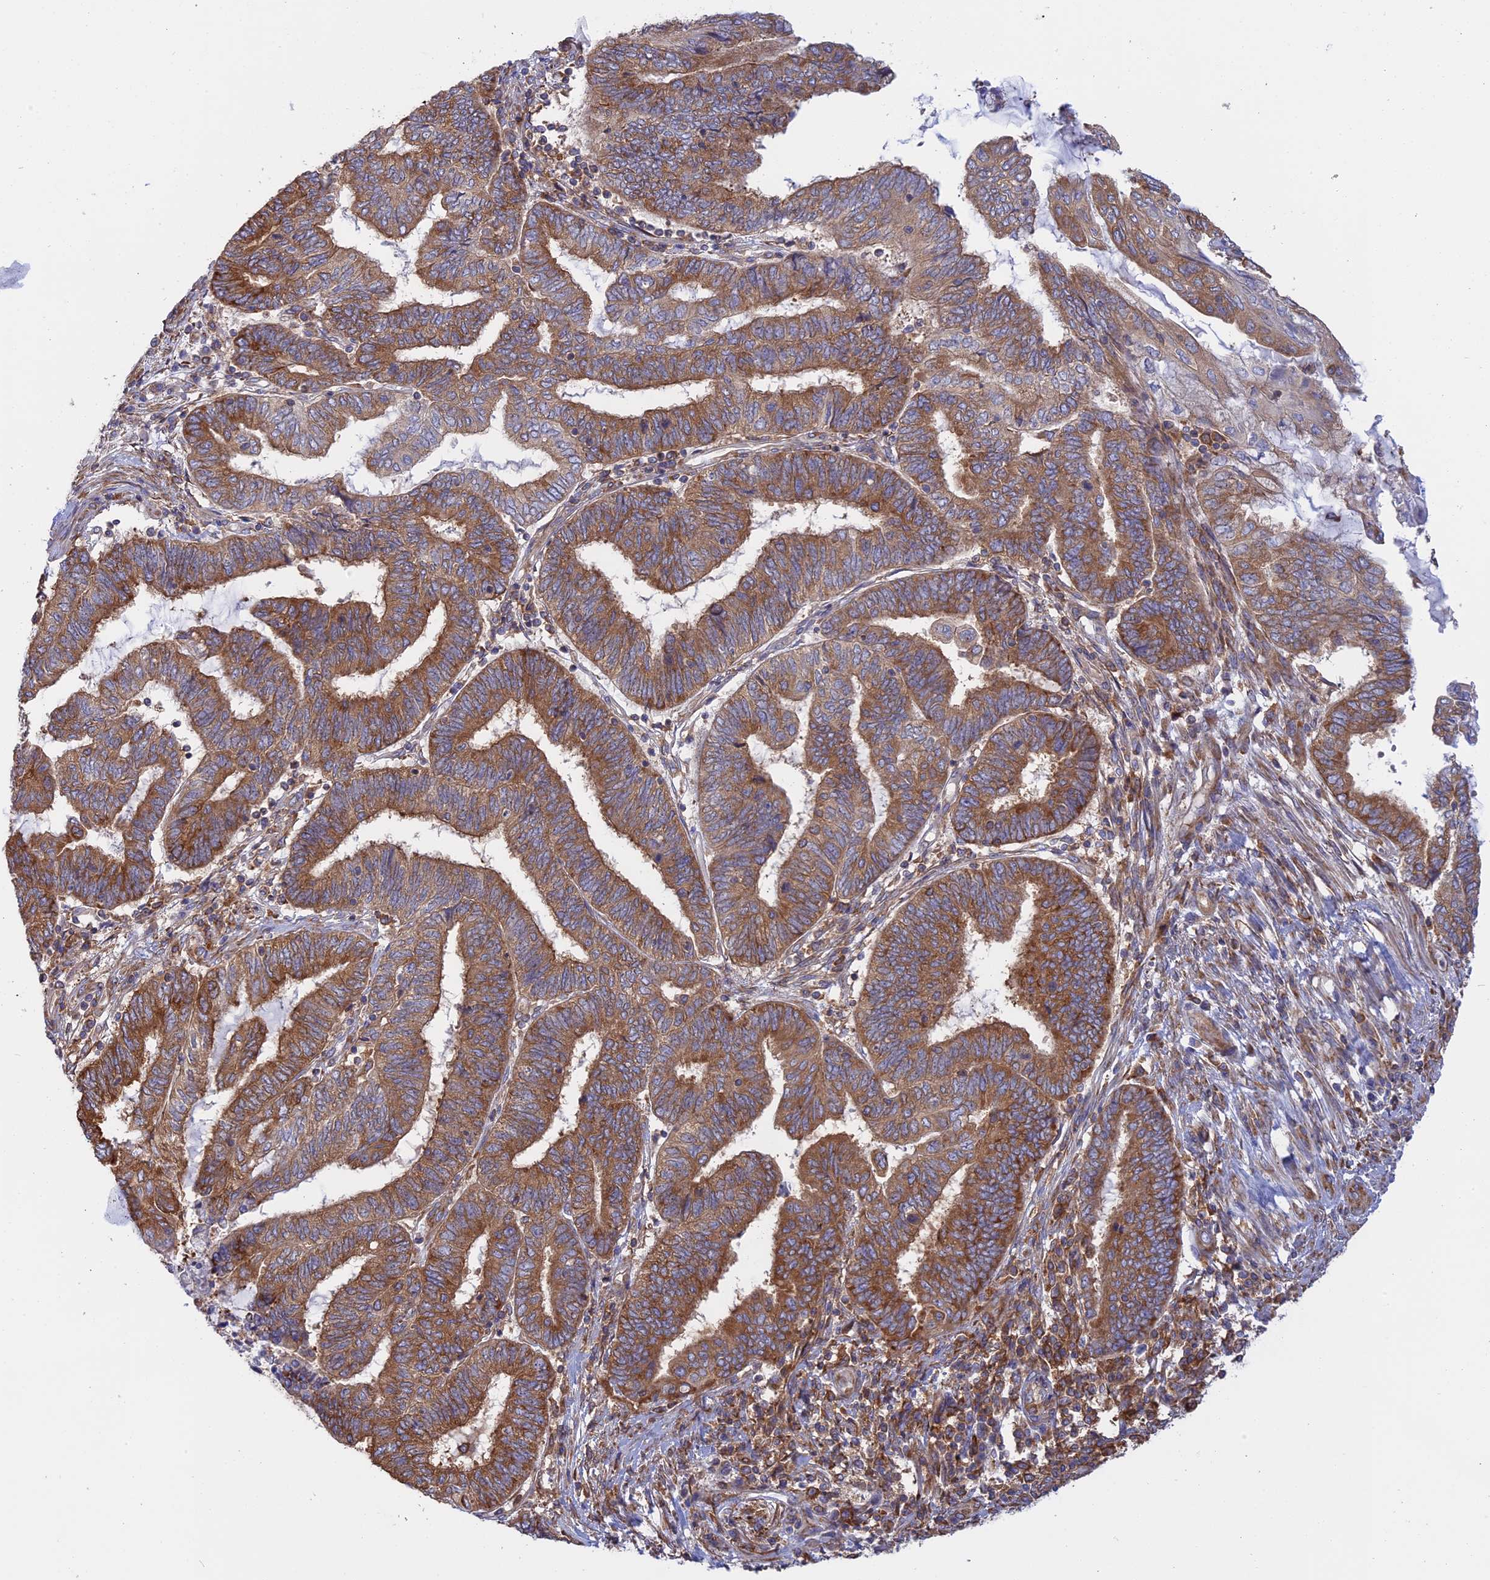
{"staining": {"intensity": "moderate", "quantity": ">75%", "location": "cytoplasmic/membranous"}, "tissue": "endometrial cancer", "cell_type": "Tumor cells", "image_type": "cancer", "snomed": [{"axis": "morphology", "description": "Adenocarcinoma, NOS"}, {"axis": "topography", "description": "Uterus"}, {"axis": "topography", "description": "Endometrium"}], "caption": "A micrograph of human endometrial adenocarcinoma stained for a protein exhibits moderate cytoplasmic/membranous brown staining in tumor cells.", "gene": "GMIP", "patient": {"sex": "female", "age": 70}}